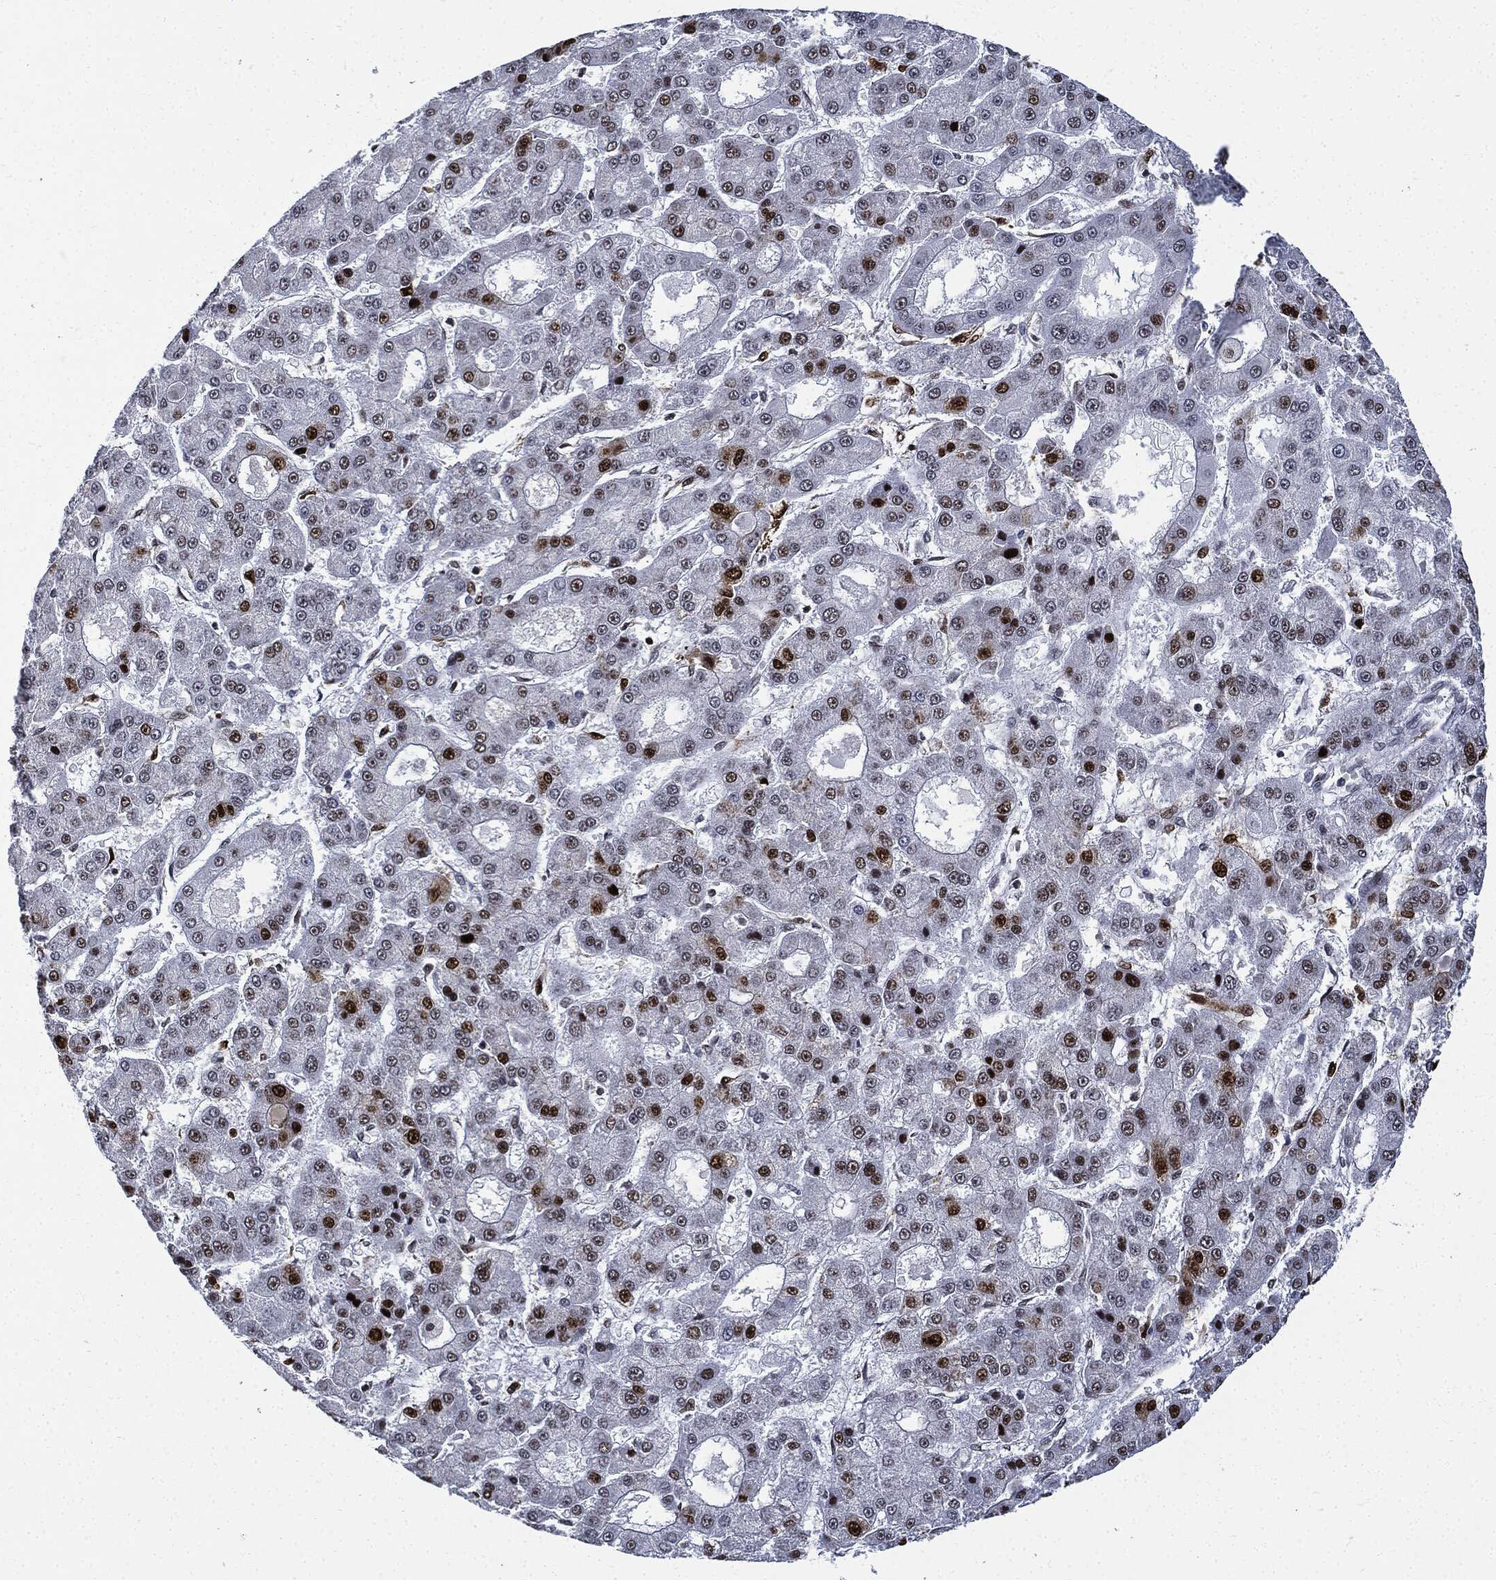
{"staining": {"intensity": "strong", "quantity": "<25%", "location": "nuclear"}, "tissue": "liver cancer", "cell_type": "Tumor cells", "image_type": "cancer", "snomed": [{"axis": "morphology", "description": "Carcinoma, Hepatocellular, NOS"}, {"axis": "topography", "description": "Liver"}], "caption": "A brown stain shows strong nuclear positivity of a protein in hepatocellular carcinoma (liver) tumor cells.", "gene": "PCNA", "patient": {"sex": "male", "age": 70}}